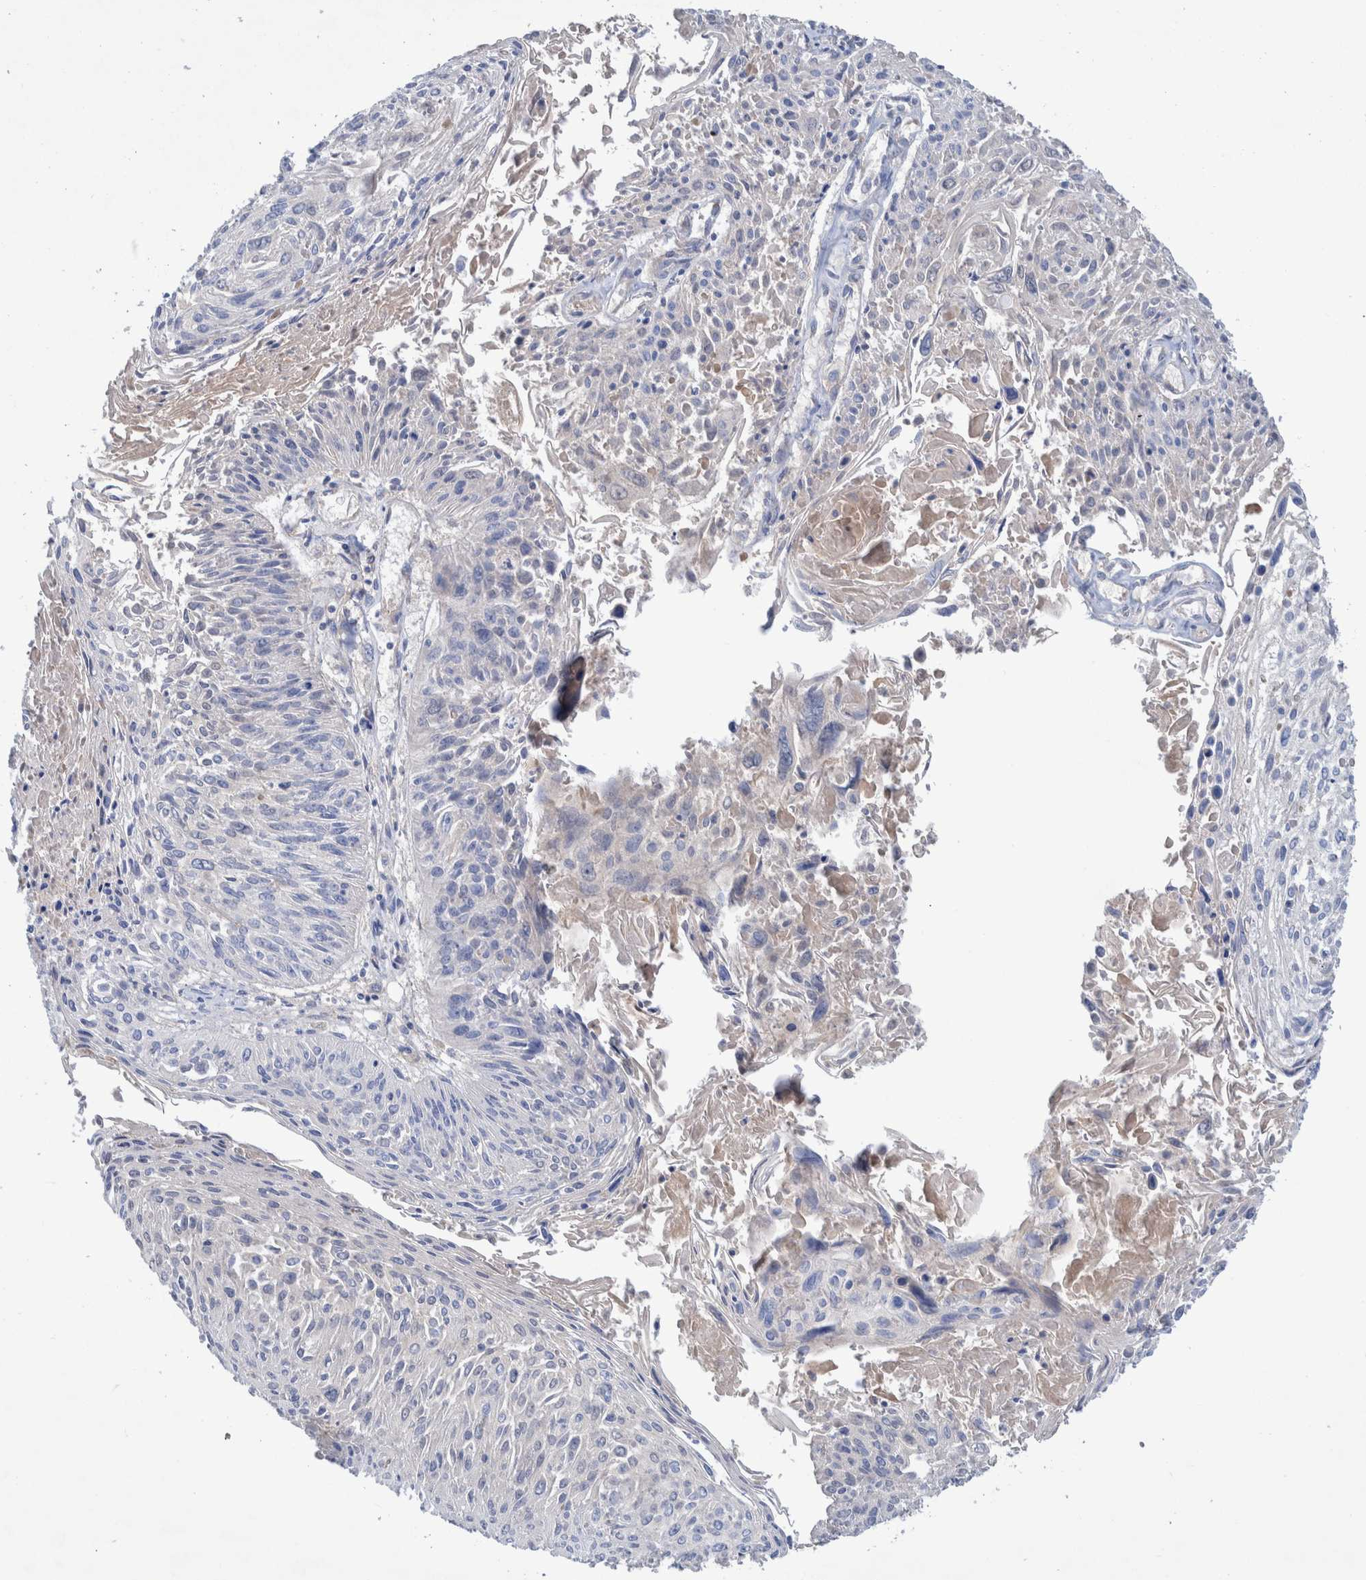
{"staining": {"intensity": "negative", "quantity": "none", "location": "none"}, "tissue": "cervical cancer", "cell_type": "Tumor cells", "image_type": "cancer", "snomed": [{"axis": "morphology", "description": "Squamous cell carcinoma, NOS"}, {"axis": "topography", "description": "Cervix"}], "caption": "Cervical cancer stained for a protein using immunohistochemistry exhibits no positivity tumor cells.", "gene": "DECR1", "patient": {"sex": "female", "age": 51}}